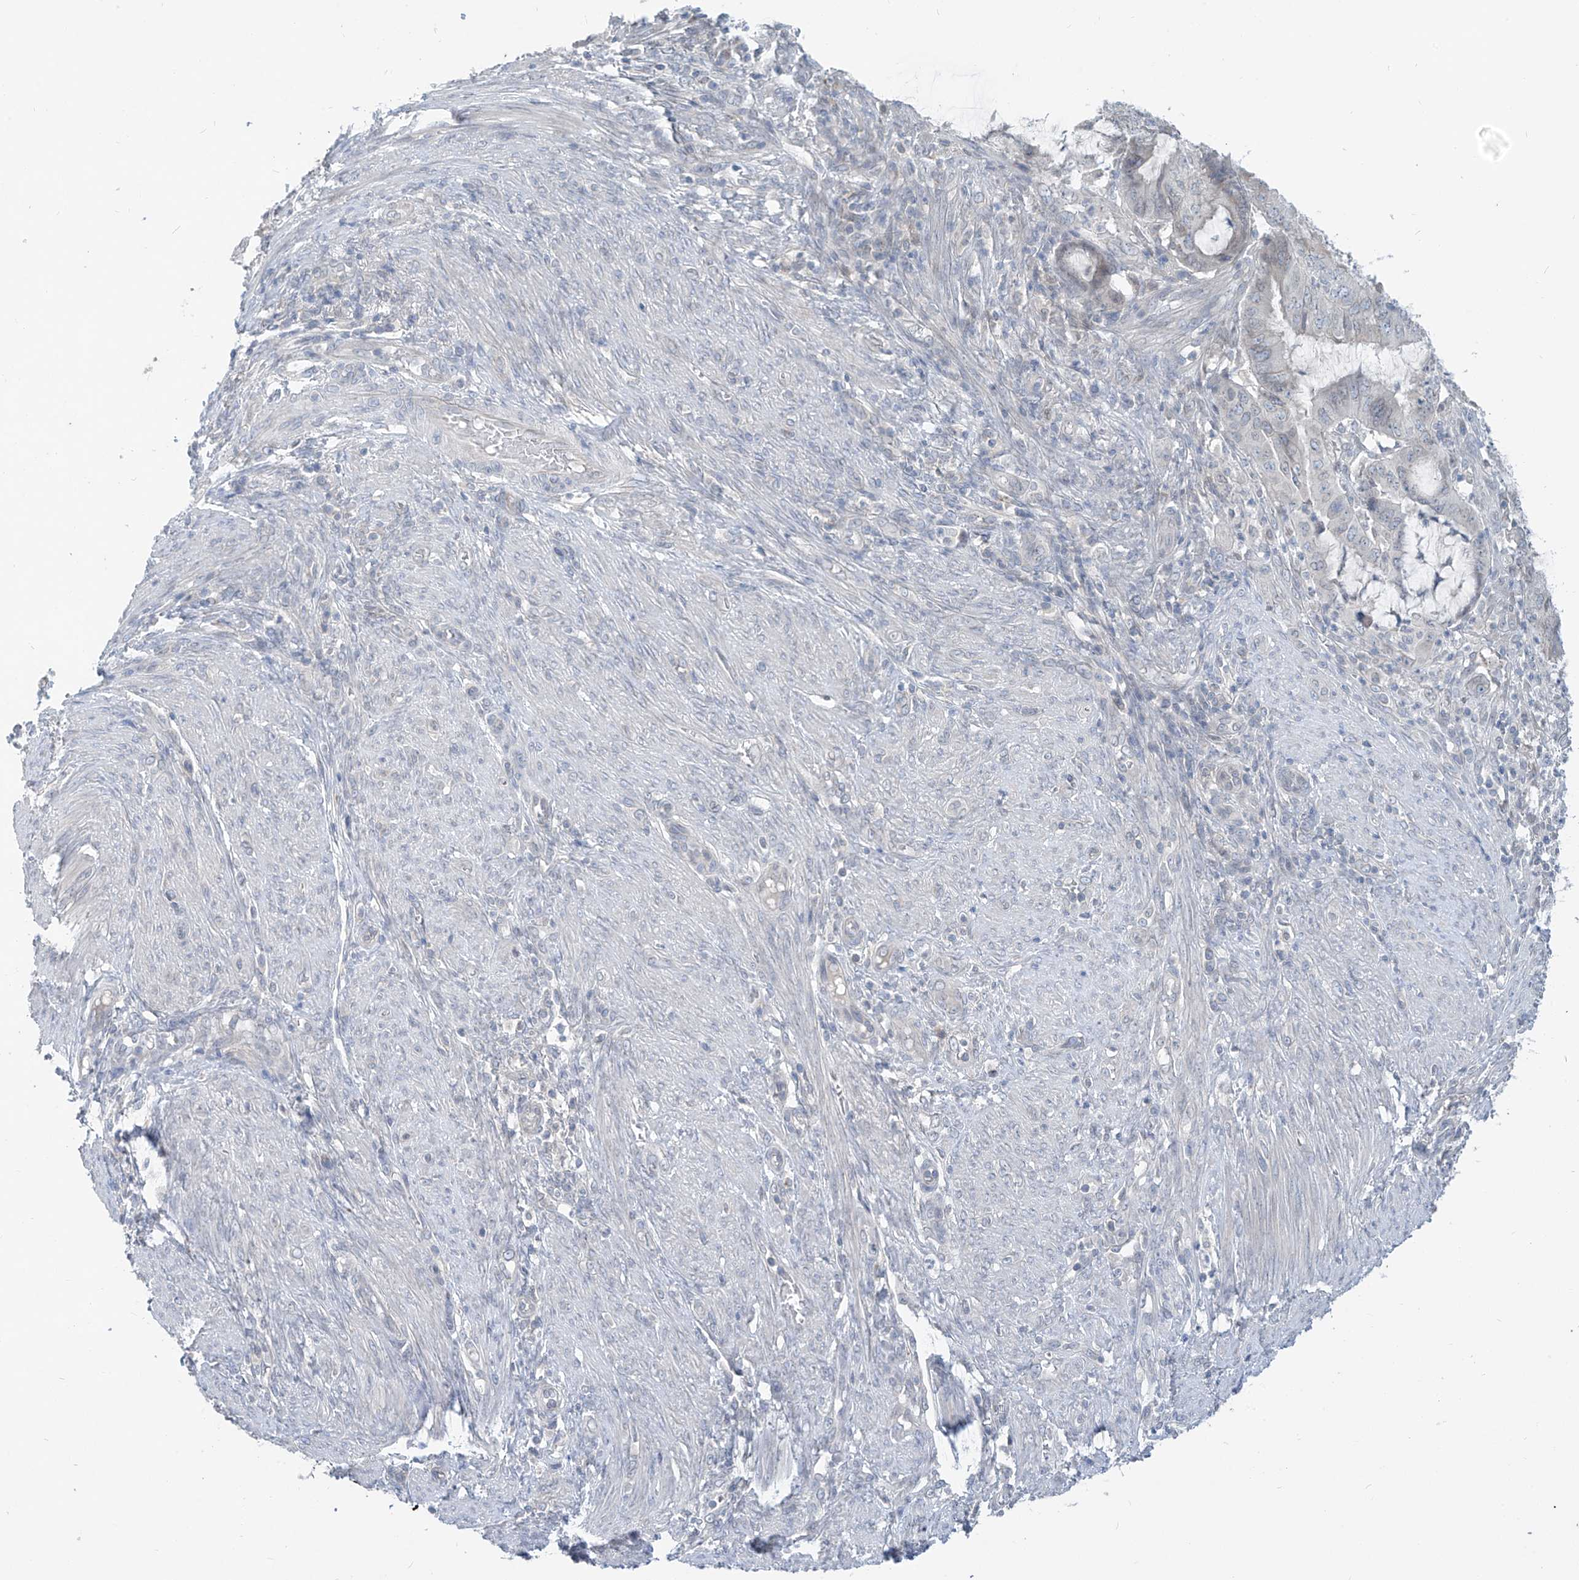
{"staining": {"intensity": "negative", "quantity": "none", "location": "none"}, "tissue": "endometrial cancer", "cell_type": "Tumor cells", "image_type": "cancer", "snomed": [{"axis": "morphology", "description": "Adenocarcinoma, NOS"}, {"axis": "topography", "description": "Endometrium"}], "caption": "The photomicrograph displays no staining of tumor cells in adenocarcinoma (endometrial).", "gene": "KRTAP25-1", "patient": {"sex": "female", "age": 51}}